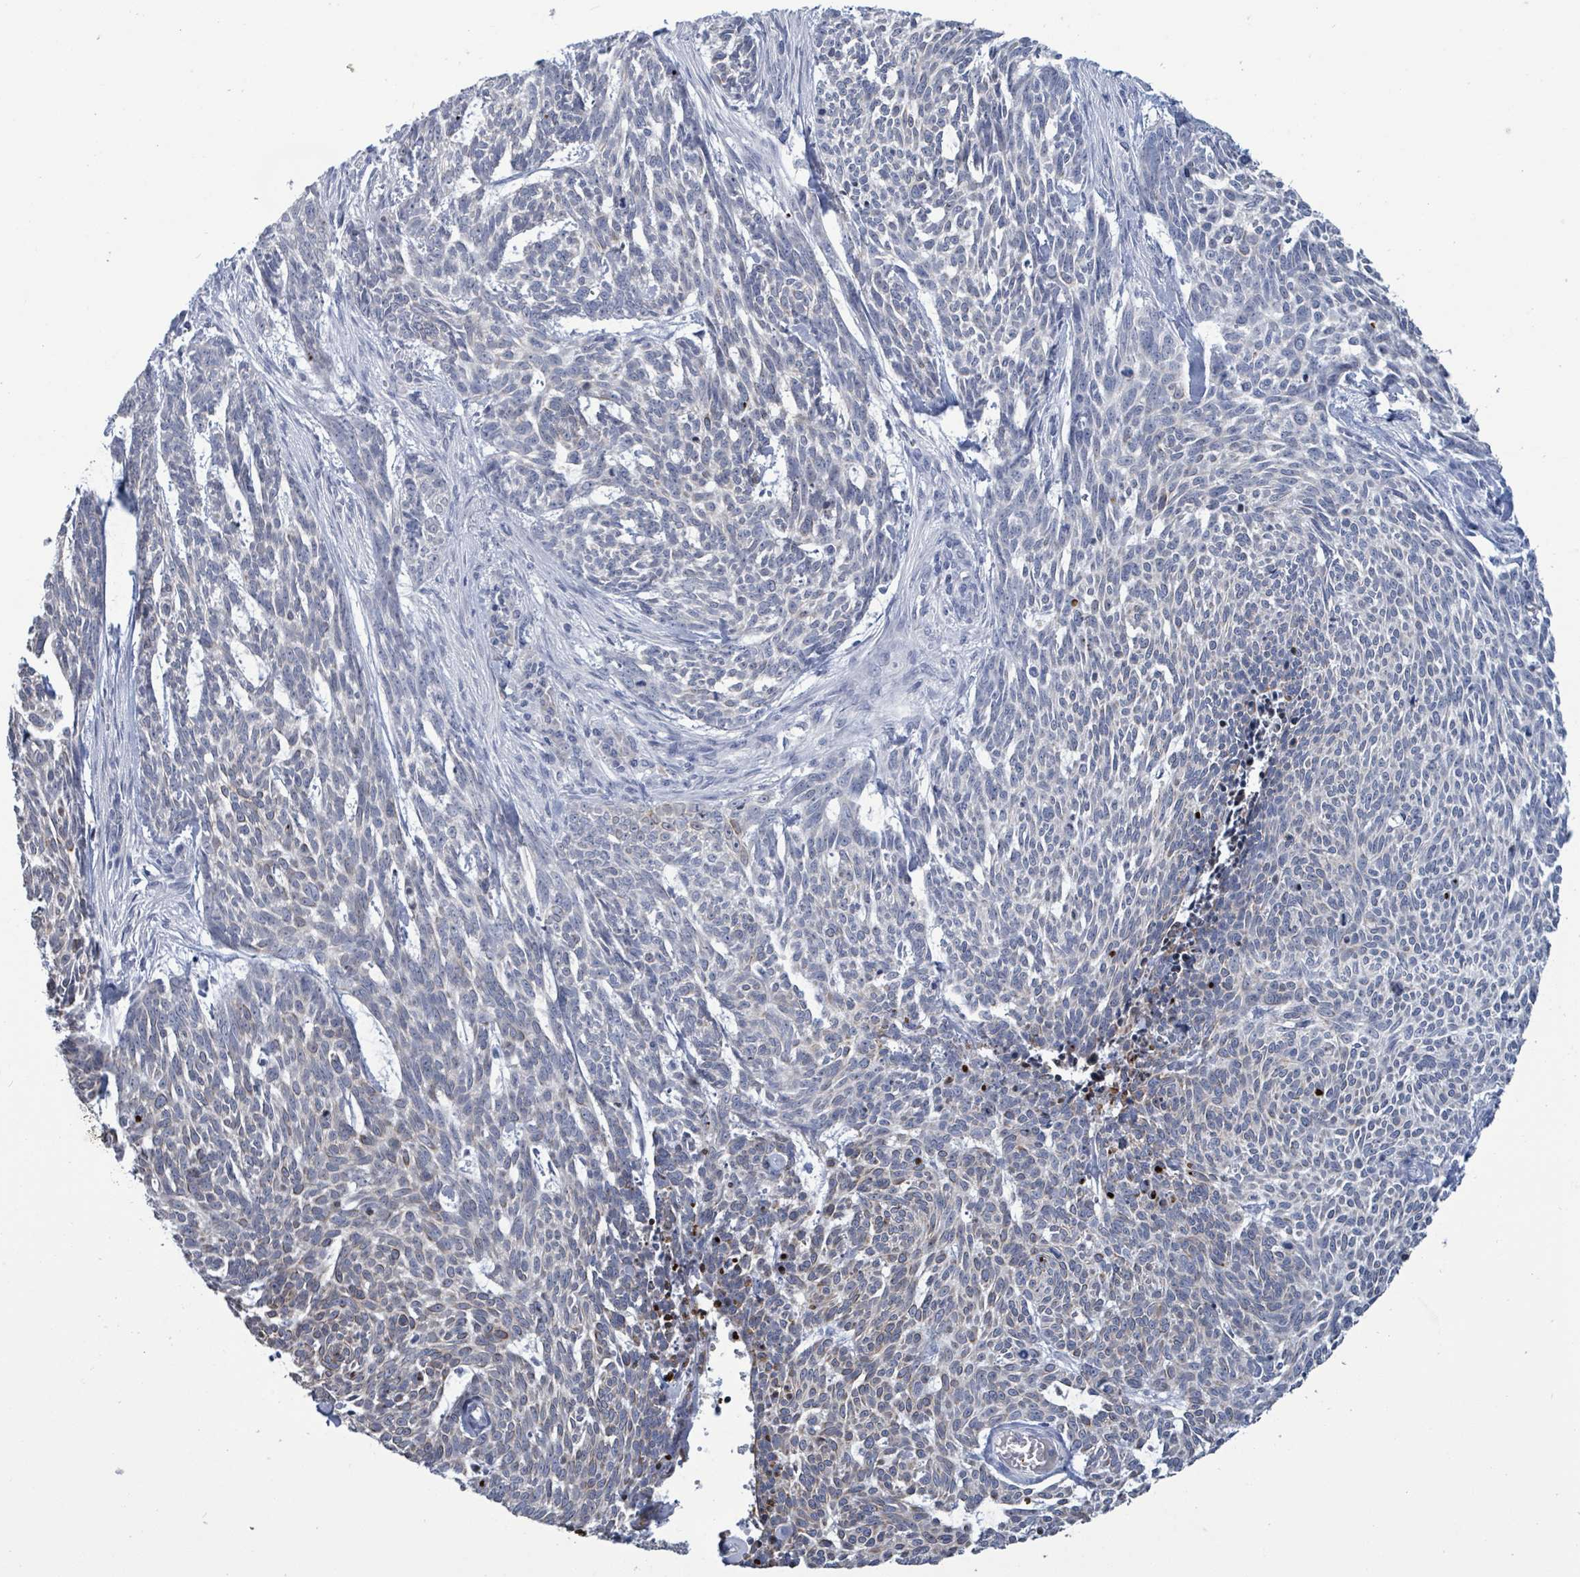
{"staining": {"intensity": "moderate", "quantity": "25%-75%", "location": "cytoplasmic/membranous"}, "tissue": "skin cancer", "cell_type": "Tumor cells", "image_type": "cancer", "snomed": [{"axis": "morphology", "description": "Basal cell carcinoma"}, {"axis": "topography", "description": "Skin"}], "caption": "This image exhibits immunohistochemistry staining of human skin basal cell carcinoma, with medium moderate cytoplasmic/membranous expression in about 25%-75% of tumor cells.", "gene": "NTN3", "patient": {"sex": "female", "age": 93}}